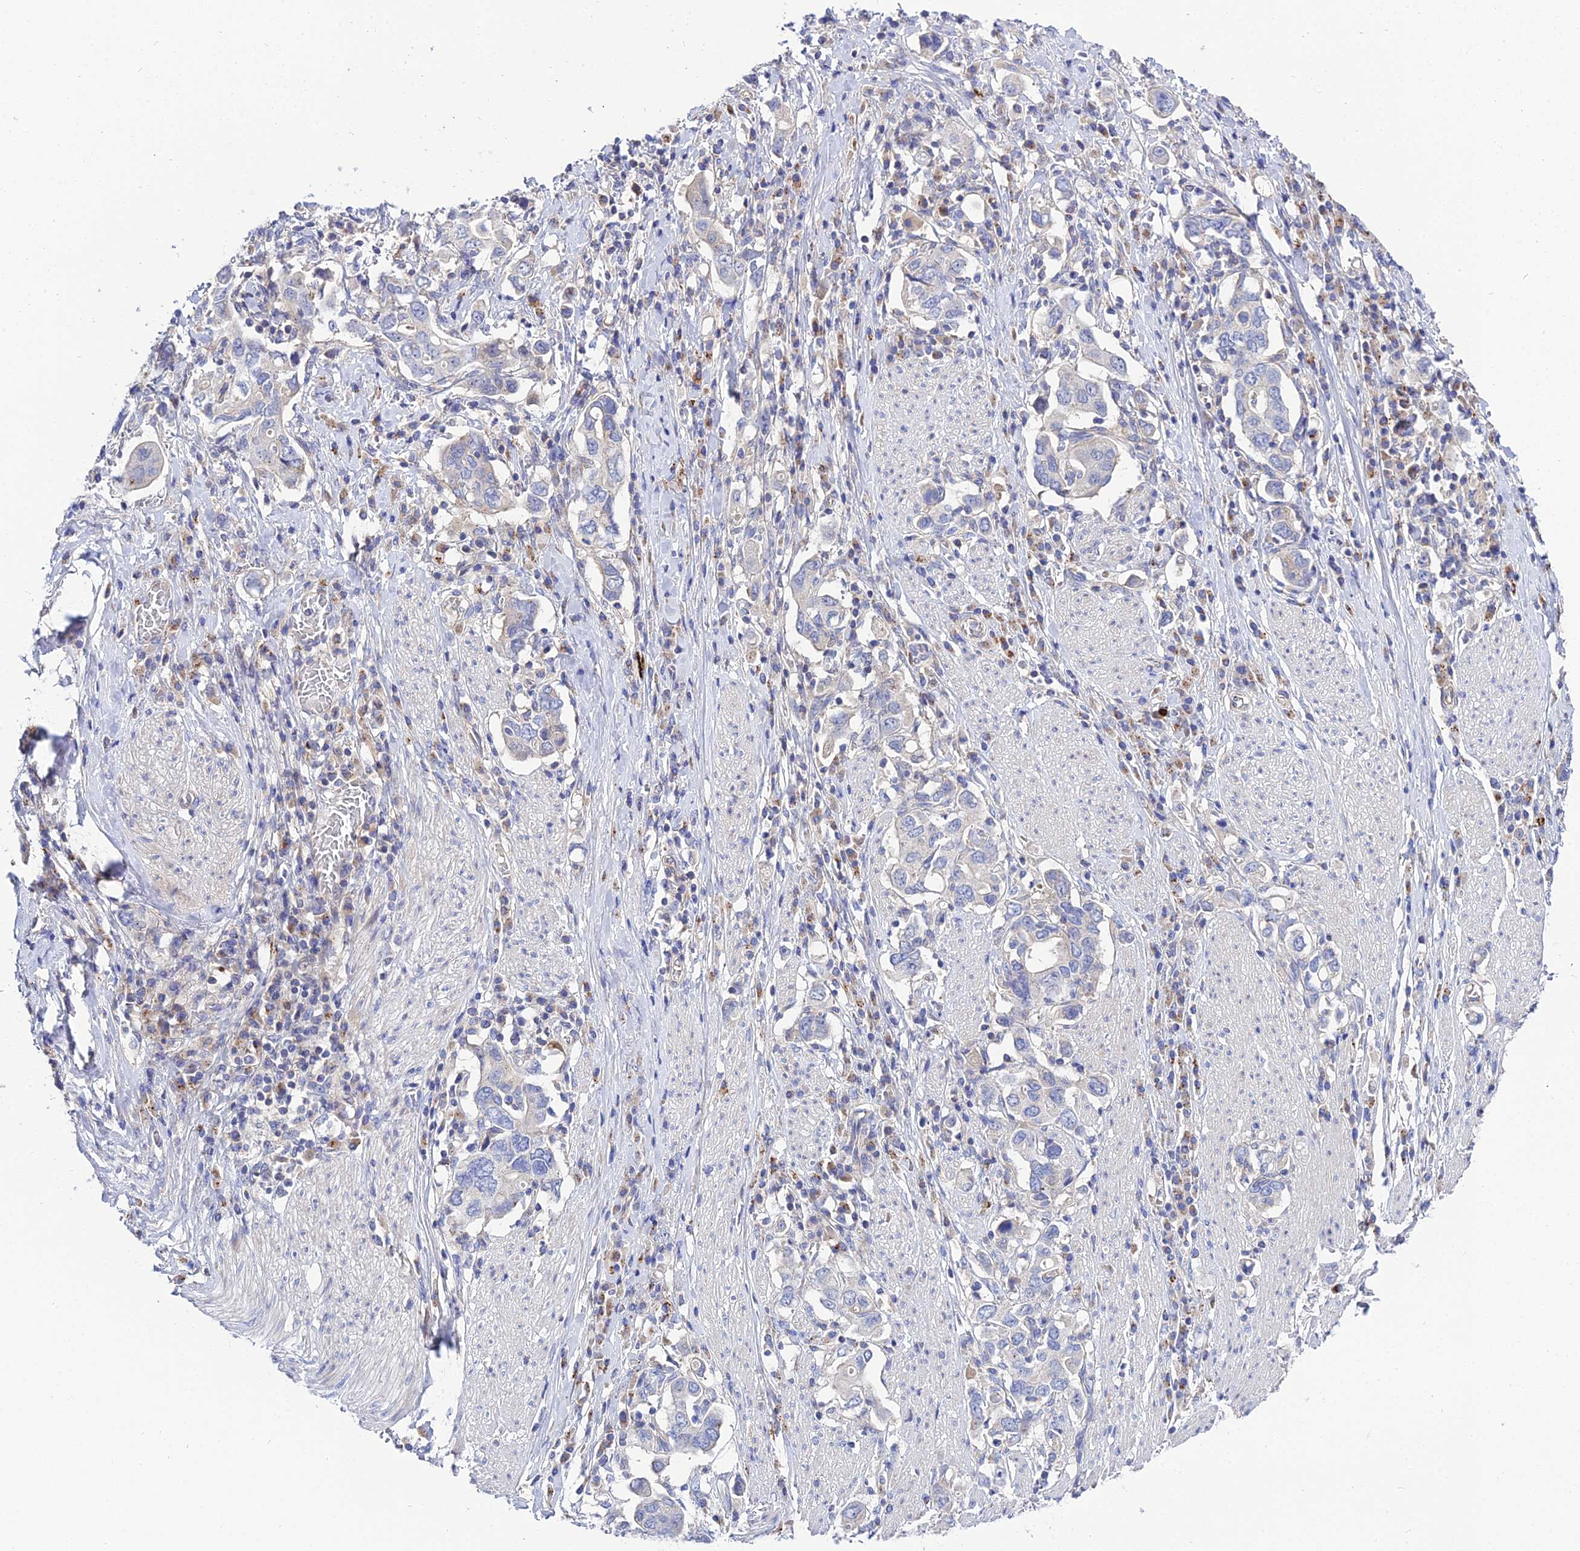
{"staining": {"intensity": "negative", "quantity": "none", "location": "none"}, "tissue": "stomach cancer", "cell_type": "Tumor cells", "image_type": "cancer", "snomed": [{"axis": "morphology", "description": "Adenocarcinoma, NOS"}, {"axis": "topography", "description": "Stomach, upper"}, {"axis": "topography", "description": "Stomach"}], "caption": "Stomach adenocarcinoma was stained to show a protein in brown. There is no significant positivity in tumor cells.", "gene": "APOBEC3H", "patient": {"sex": "male", "age": 62}}